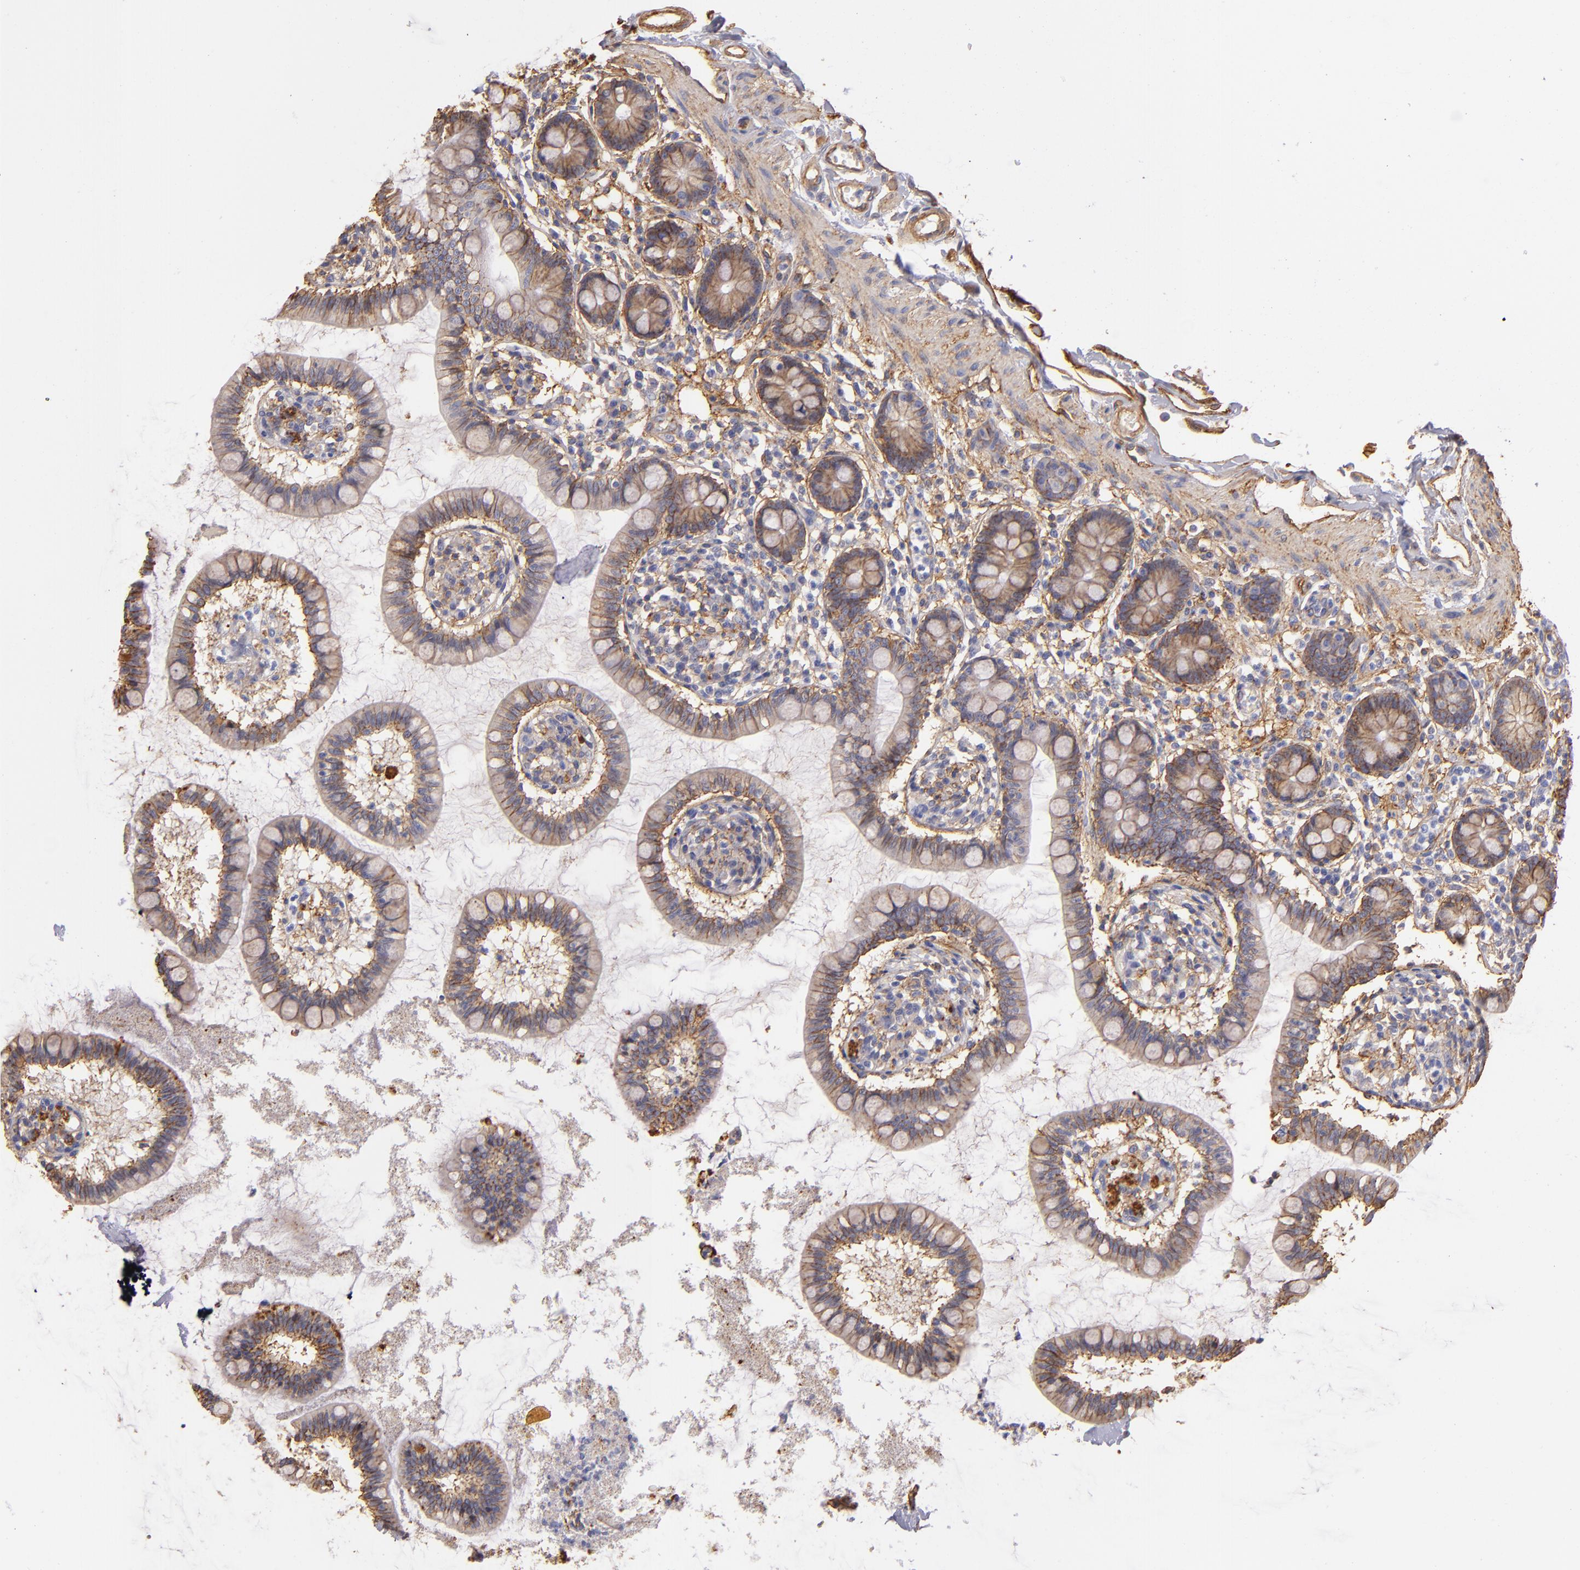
{"staining": {"intensity": "moderate", "quantity": ">75%", "location": "cytoplasmic/membranous"}, "tissue": "small intestine", "cell_type": "Glandular cells", "image_type": "normal", "snomed": [{"axis": "morphology", "description": "Normal tissue, NOS"}, {"axis": "topography", "description": "Small intestine"}], "caption": "Small intestine stained with DAB (3,3'-diaminobenzidine) immunohistochemistry displays medium levels of moderate cytoplasmic/membranous staining in approximately >75% of glandular cells. Nuclei are stained in blue.", "gene": "CD151", "patient": {"sex": "female", "age": 61}}